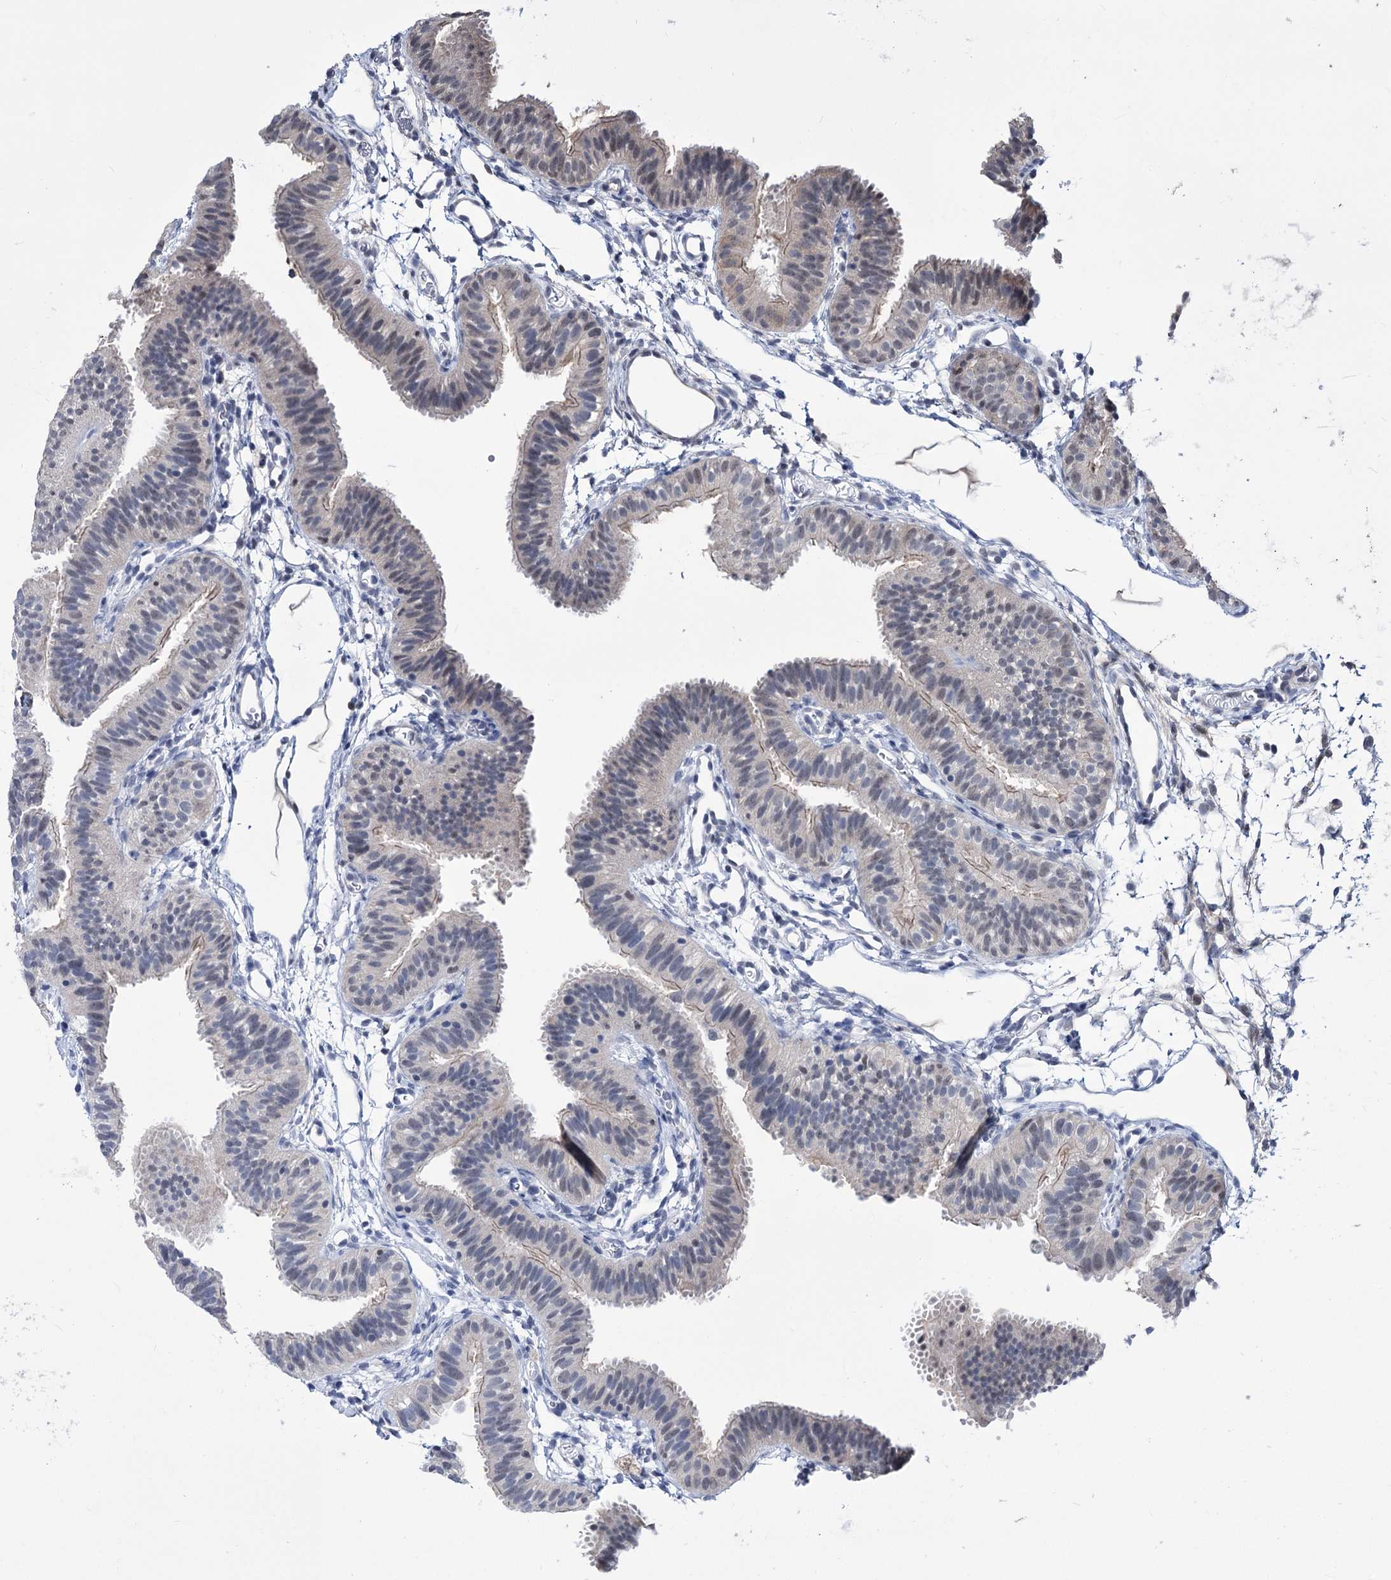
{"staining": {"intensity": "weak", "quantity": "<25%", "location": "cytoplasmic/membranous"}, "tissue": "fallopian tube", "cell_type": "Glandular cells", "image_type": "normal", "snomed": [{"axis": "morphology", "description": "Normal tissue, NOS"}, {"axis": "topography", "description": "Fallopian tube"}], "caption": "An IHC histopathology image of unremarkable fallopian tube is shown. There is no staining in glandular cells of fallopian tube.", "gene": "PPRC1", "patient": {"sex": "female", "age": 35}}